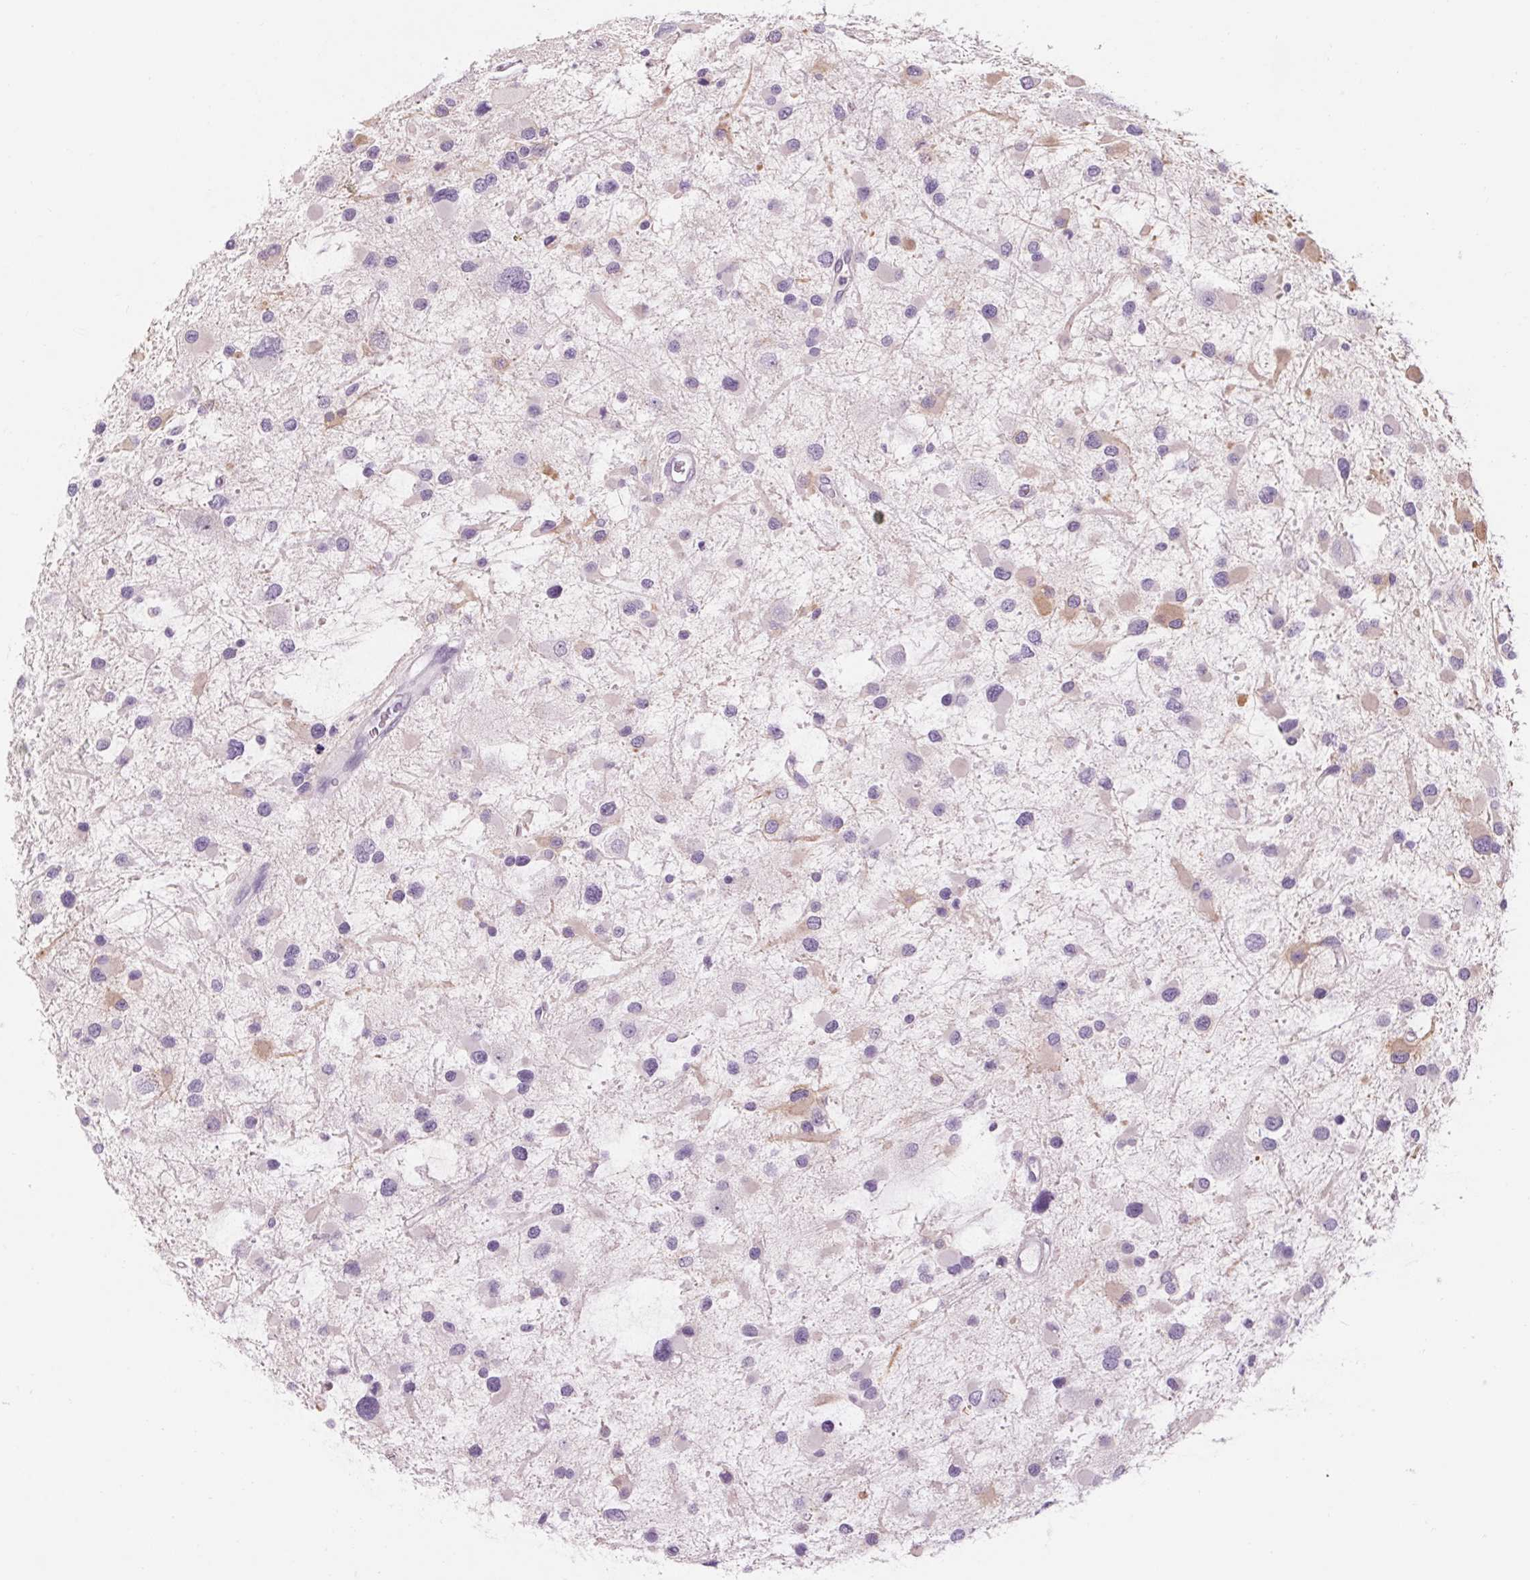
{"staining": {"intensity": "negative", "quantity": "none", "location": "none"}, "tissue": "glioma", "cell_type": "Tumor cells", "image_type": "cancer", "snomed": [{"axis": "morphology", "description": "Glioma, malignant, Low grade"}, {"axis": "topography", "description": "Brain"}], "caption": "Glioma stained for a protein using IHC demonstrates no positivity tumor cells.", "gene": "RPTN", "patient": {"sex": "female", "age": 32}}